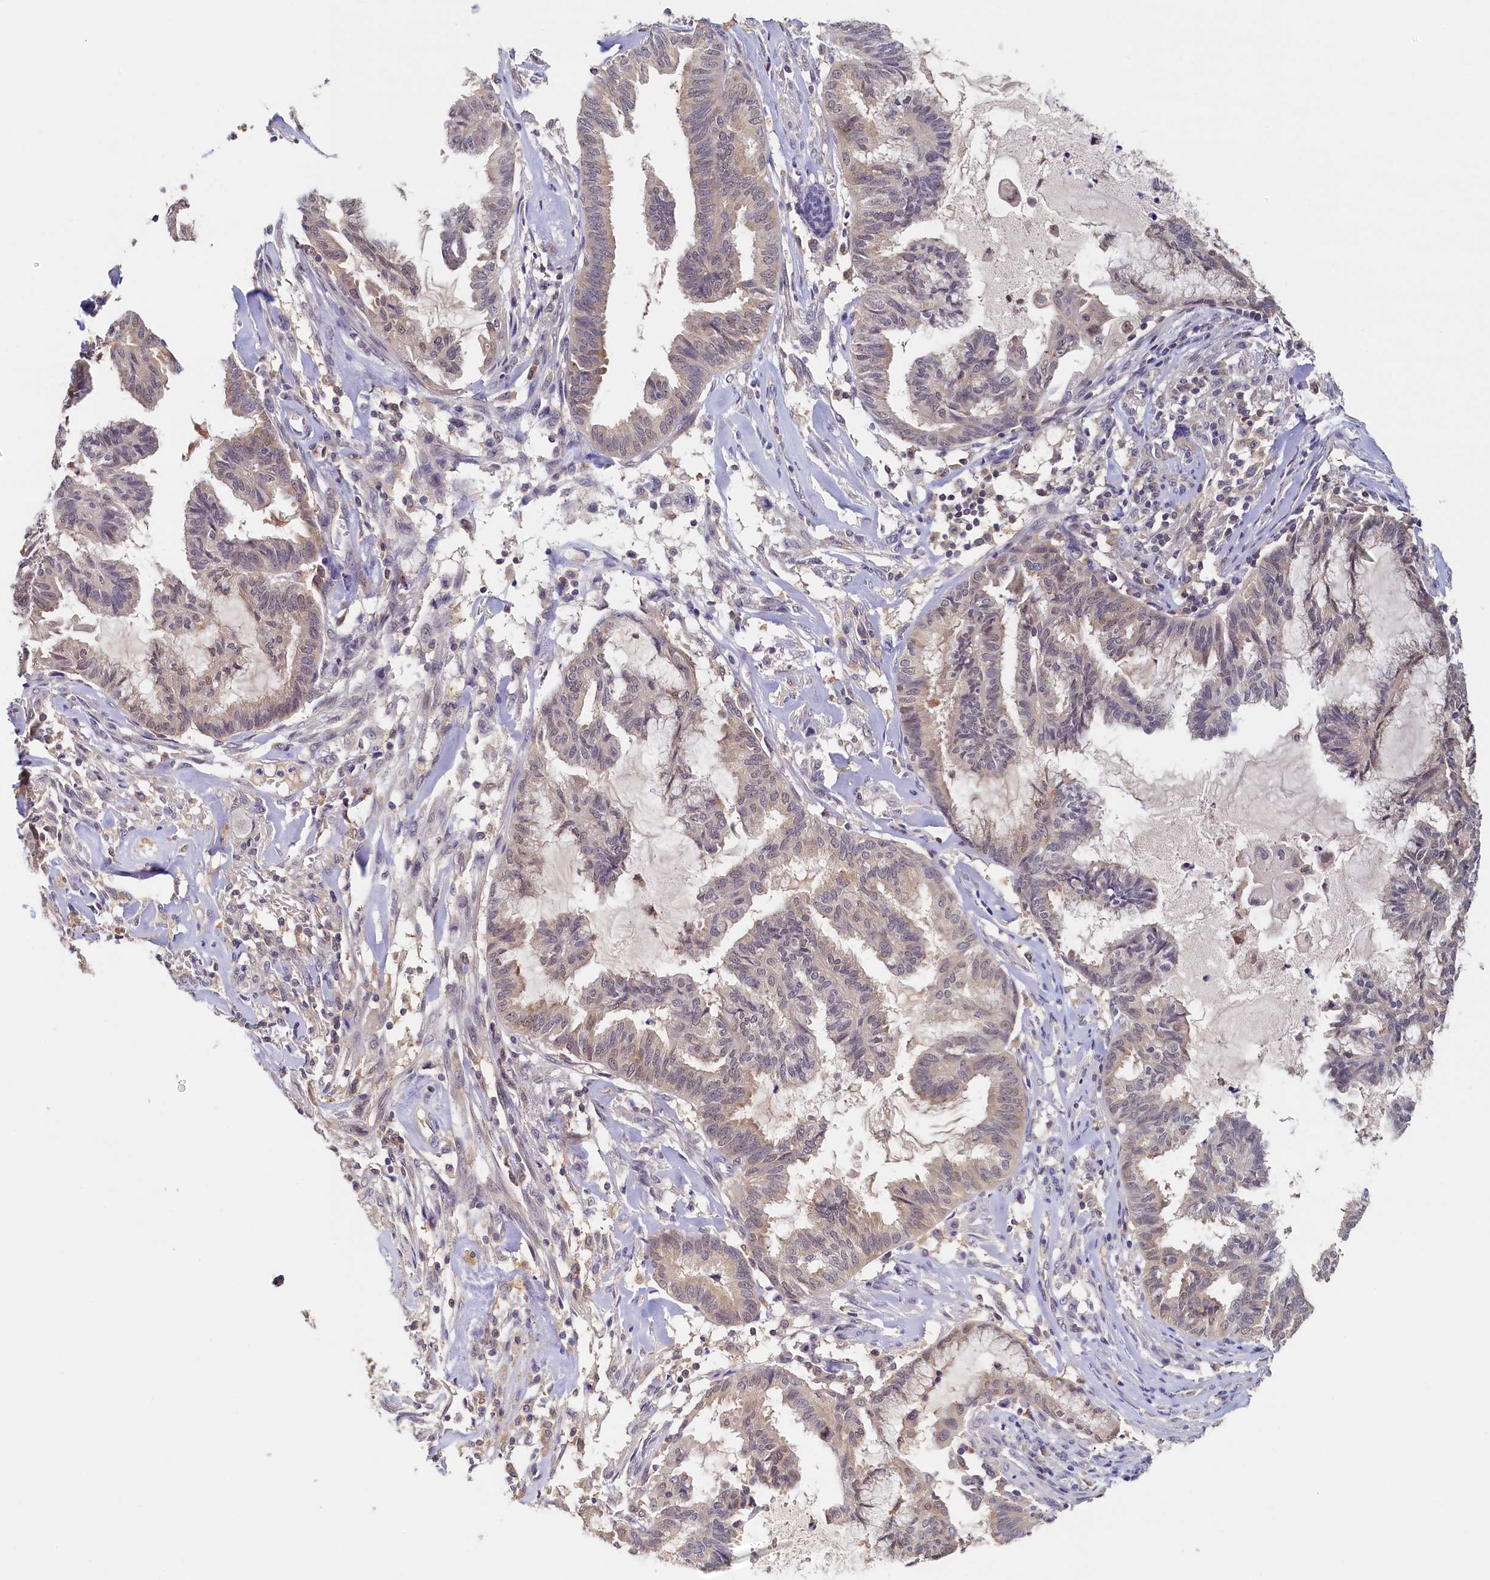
{"staining": {"intensity": "moderate", "quantity": "<25%", "location": "cytoplasmic/membranous,nuclear"}, "tissue": "endometrial cancer", "cell_type": "Tumor cells", "image_type": "cancer", "snomed": [{"axis": "morphology", "description": "Adenocarcinoma, NOS"}, {"axis": "topography", "description": "Endometrium"}], "caption": "Protein expression analysis of endometrial adenocarcinoma demonstrates moderate cytoplasmic/membranous and nuclear expression in about <25% of tumor cells.", "gene": "PAAF1", "patient": {"sex": "female", "age": 86}}